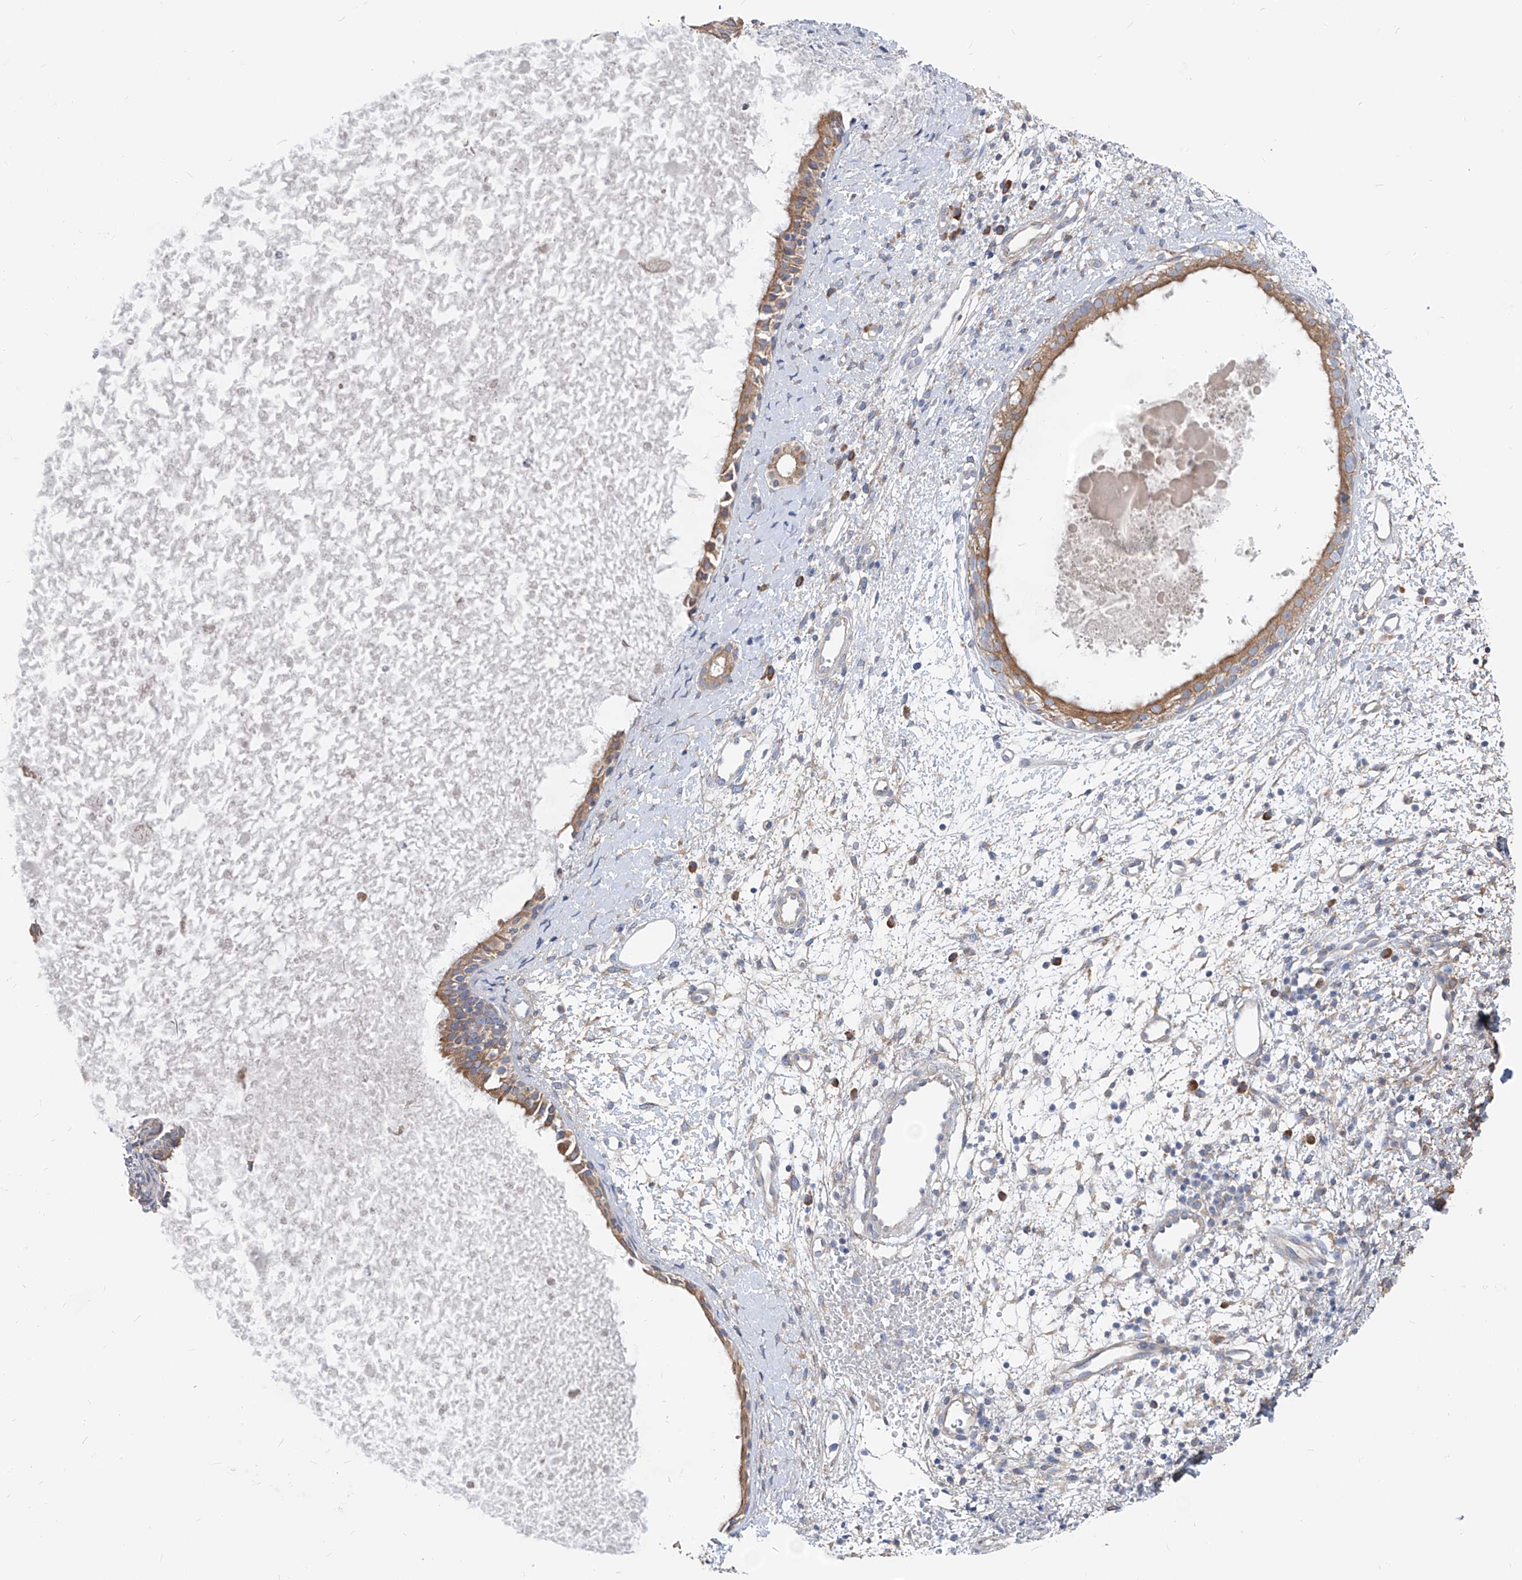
{"staining": {"intensity": "moderate", "quantity": ">75%", "location": "cytoplasmic/membranous"}, "tissue": "nasopharynx", "cell_type": "Respiratory epithelial cells", "image_type": "normal", "snomed": [{"axis": "morphology", "description": "Normal tissue, NOS"}, {"axis": "topography", "description": "Nasopharynx"}], "caption": "Immunohistochemistry (IHC) staining of unremarkable nasopharynx, which demonstrates medium levels of moderate cytoplasmic/membranous expression in approximately >75% of respiratory epithelial cells indicating moderate cytoplasmic/membranous protein staining. The staining was performed using DAB (3,3'-diaminobenzidine) (brown) for protein detection and nuclei were counterstained in hematoxylin (blue).", "gene": "UFL1", "patient": {"sex": "male", "age": 22}}